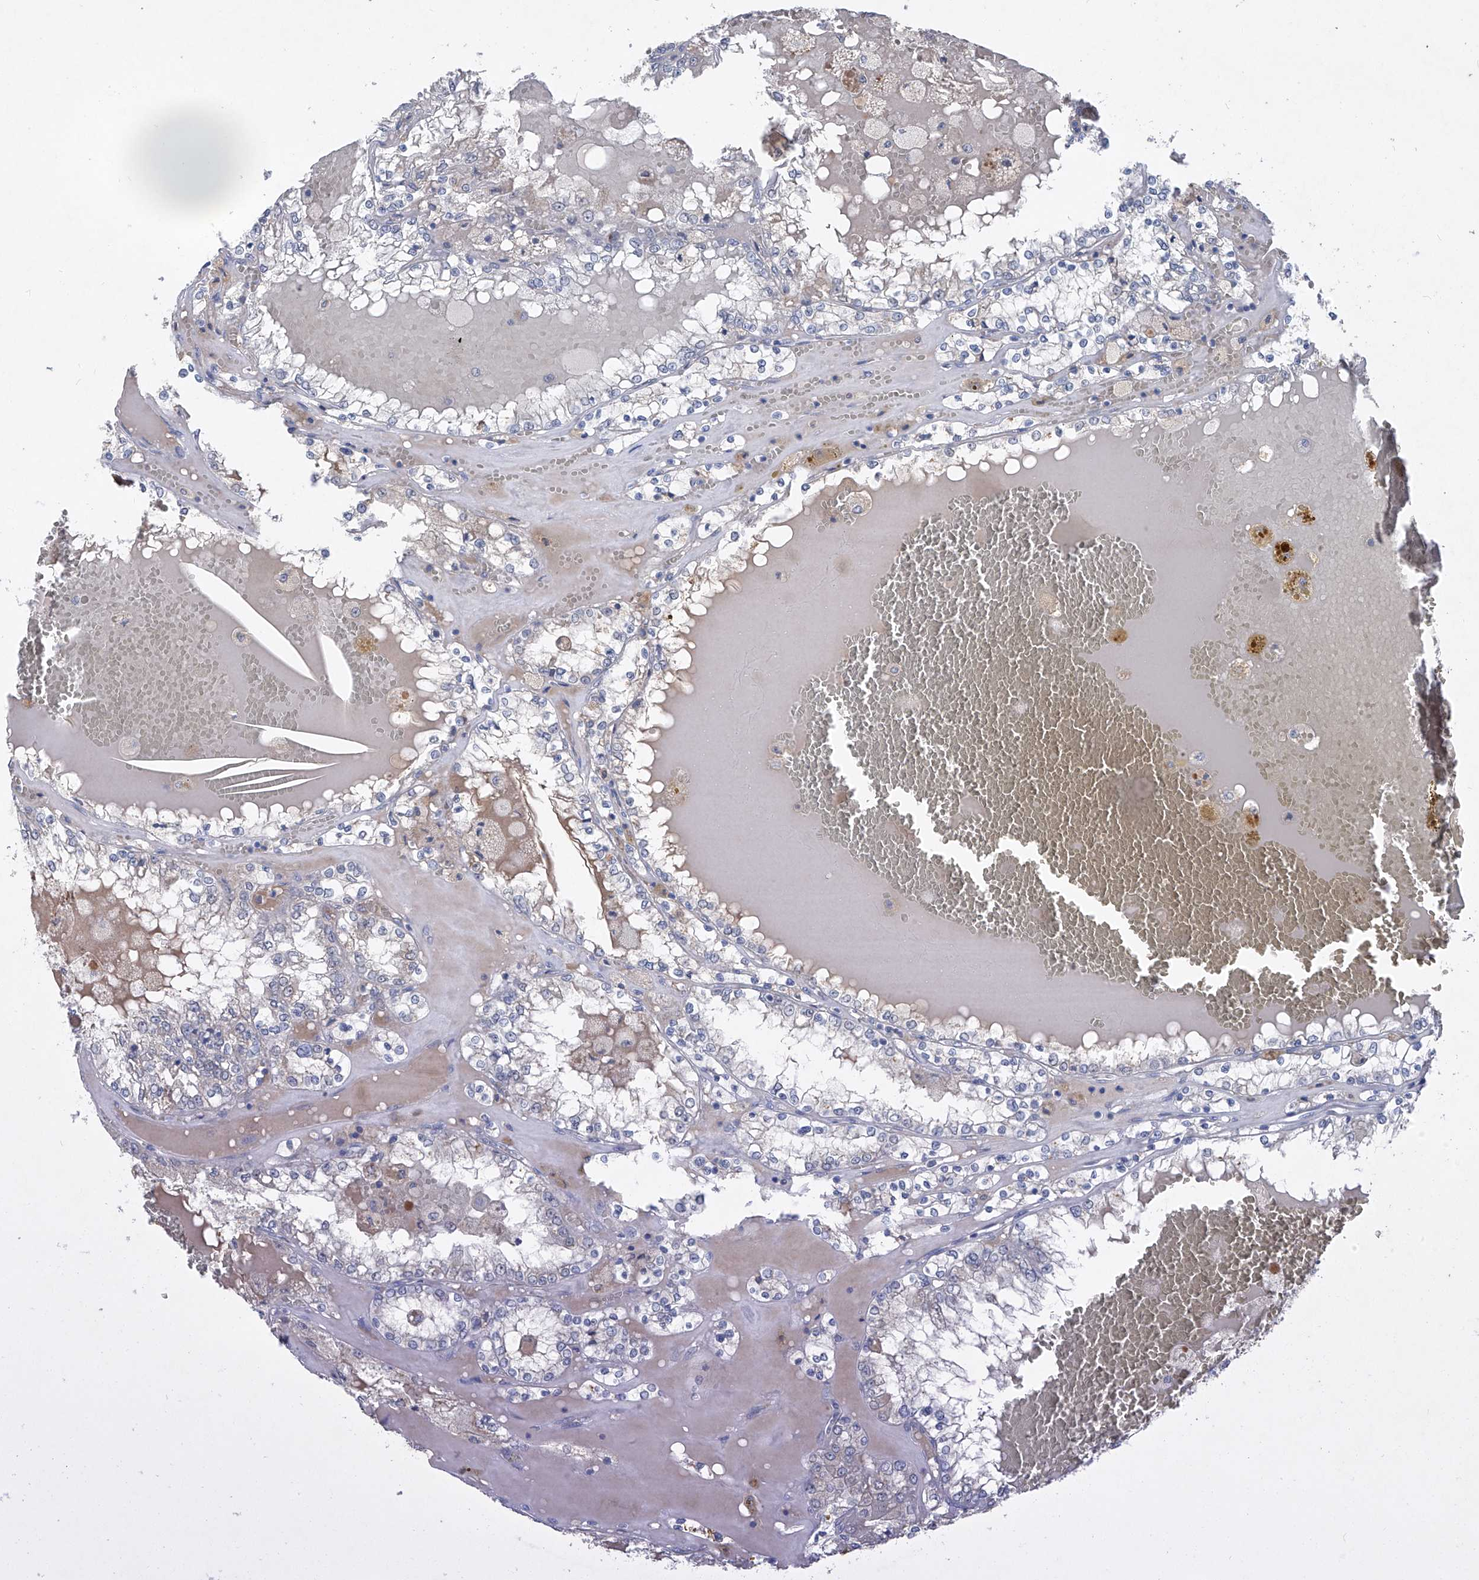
{"staining": {"intensity": "negative", "quantity": "none", "location": "none"}, "tissue": "renal cancer", "cell_type": "Tumor cells", "image_type": "cancer", "snomed": [{"axis": "morphology", "description": "Adenocarcinoma, NOS"}, {"axis": "topography", "description": "Kidney"}], "caption": "This is a micrograph of IHC staining of adenocarcinoma (renal), which shows no expression in tumor cells.", "gene": "PCSK5", "patient": {"sex": "female", "age": 56}}